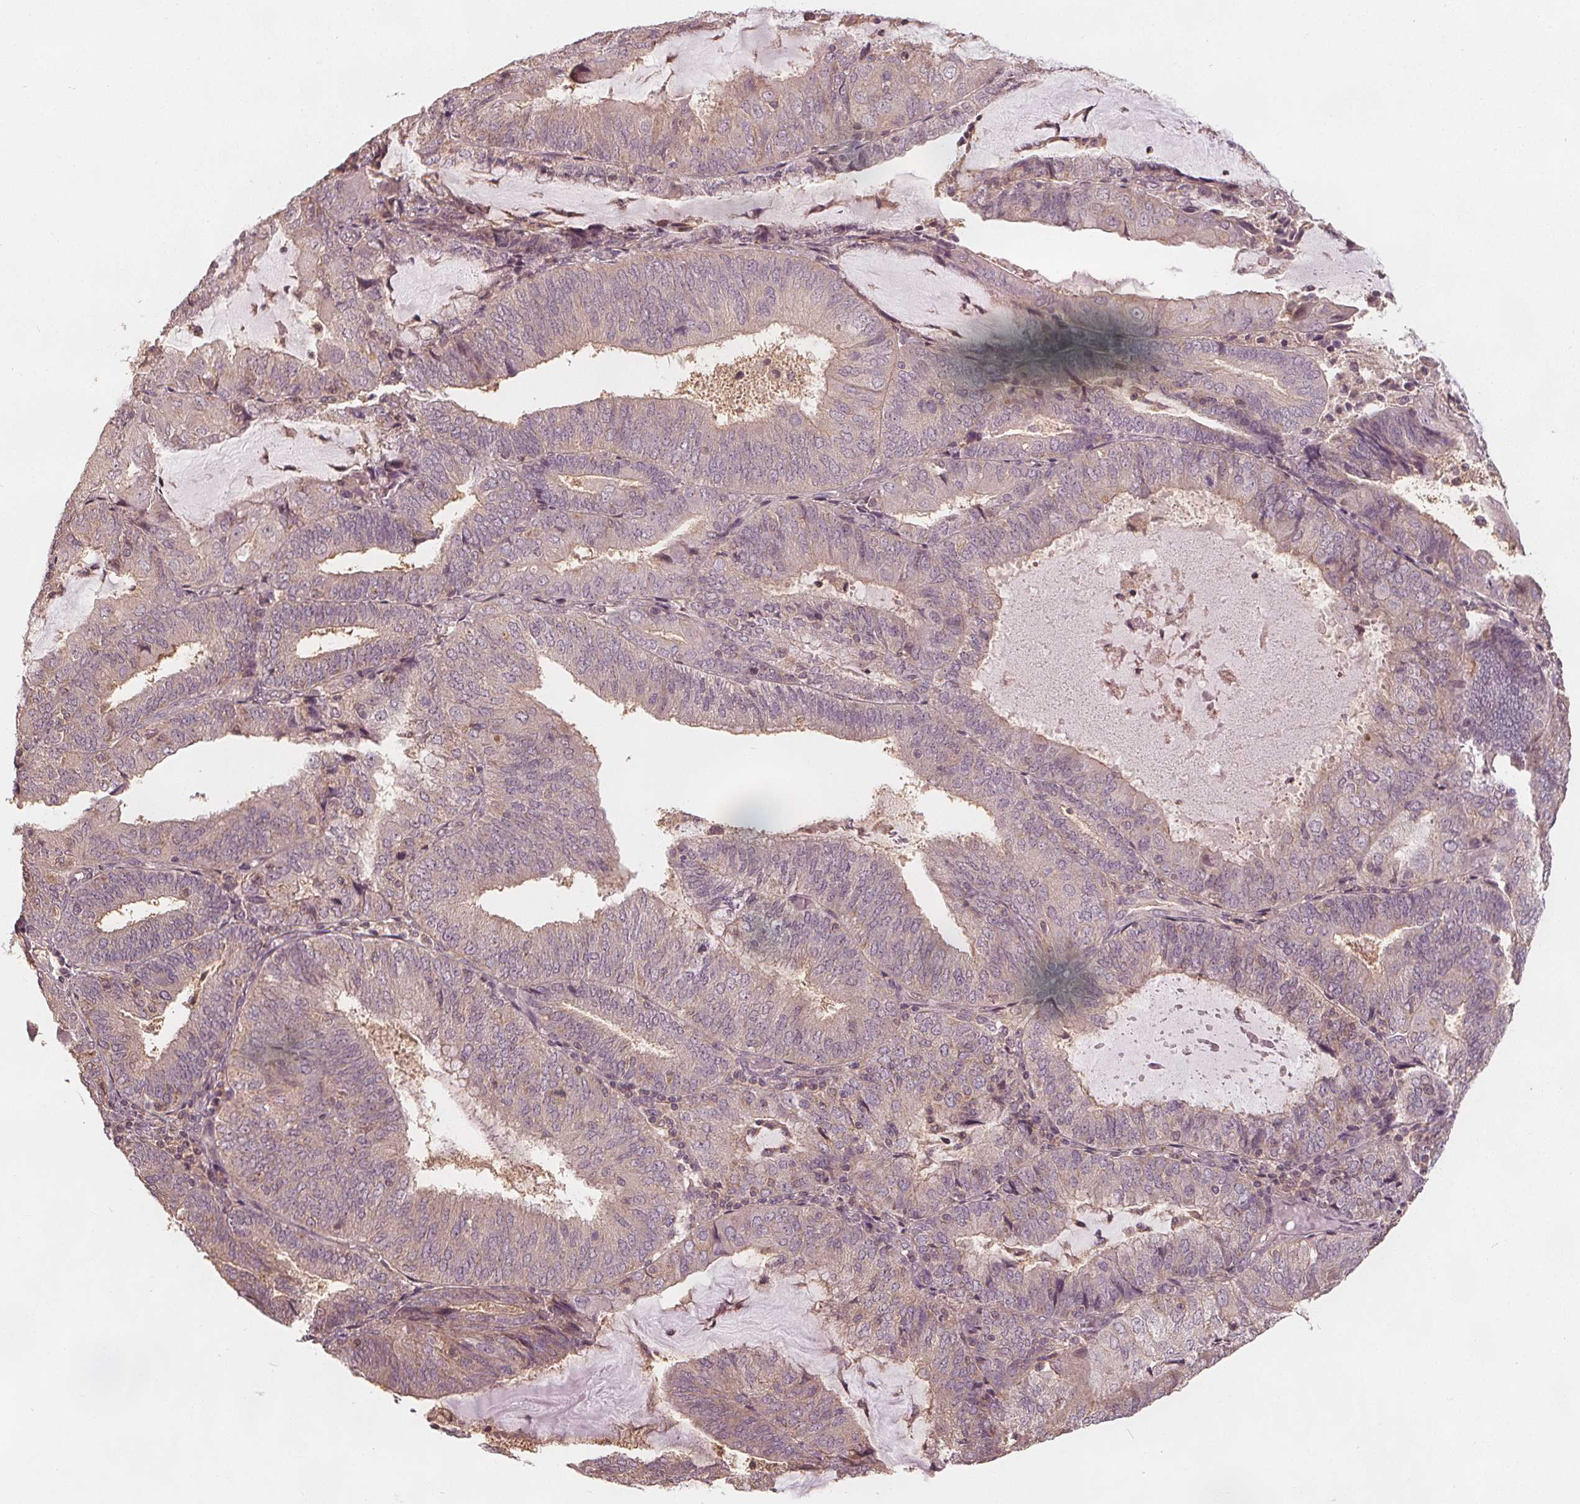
{"staining": {"intensity": "weak", "quantity": "<25%", "location": "cytoplasmic/membranous"}, "tissue": "endometrial cancer", "cell_type": "Tumor cells", "image_type": "cancer", "snomed": [{"axis": "morphology", "description": "Adenocarcinoma, NOS"}, {"axis": "topography", "description": "Endometrium"}], "caption": "Tumor cells are negative for protein expression in human endometrial cancer (adenocarcinoma).", "gene": "GNB2", "patient": {"sex": "female", "age": 81}}